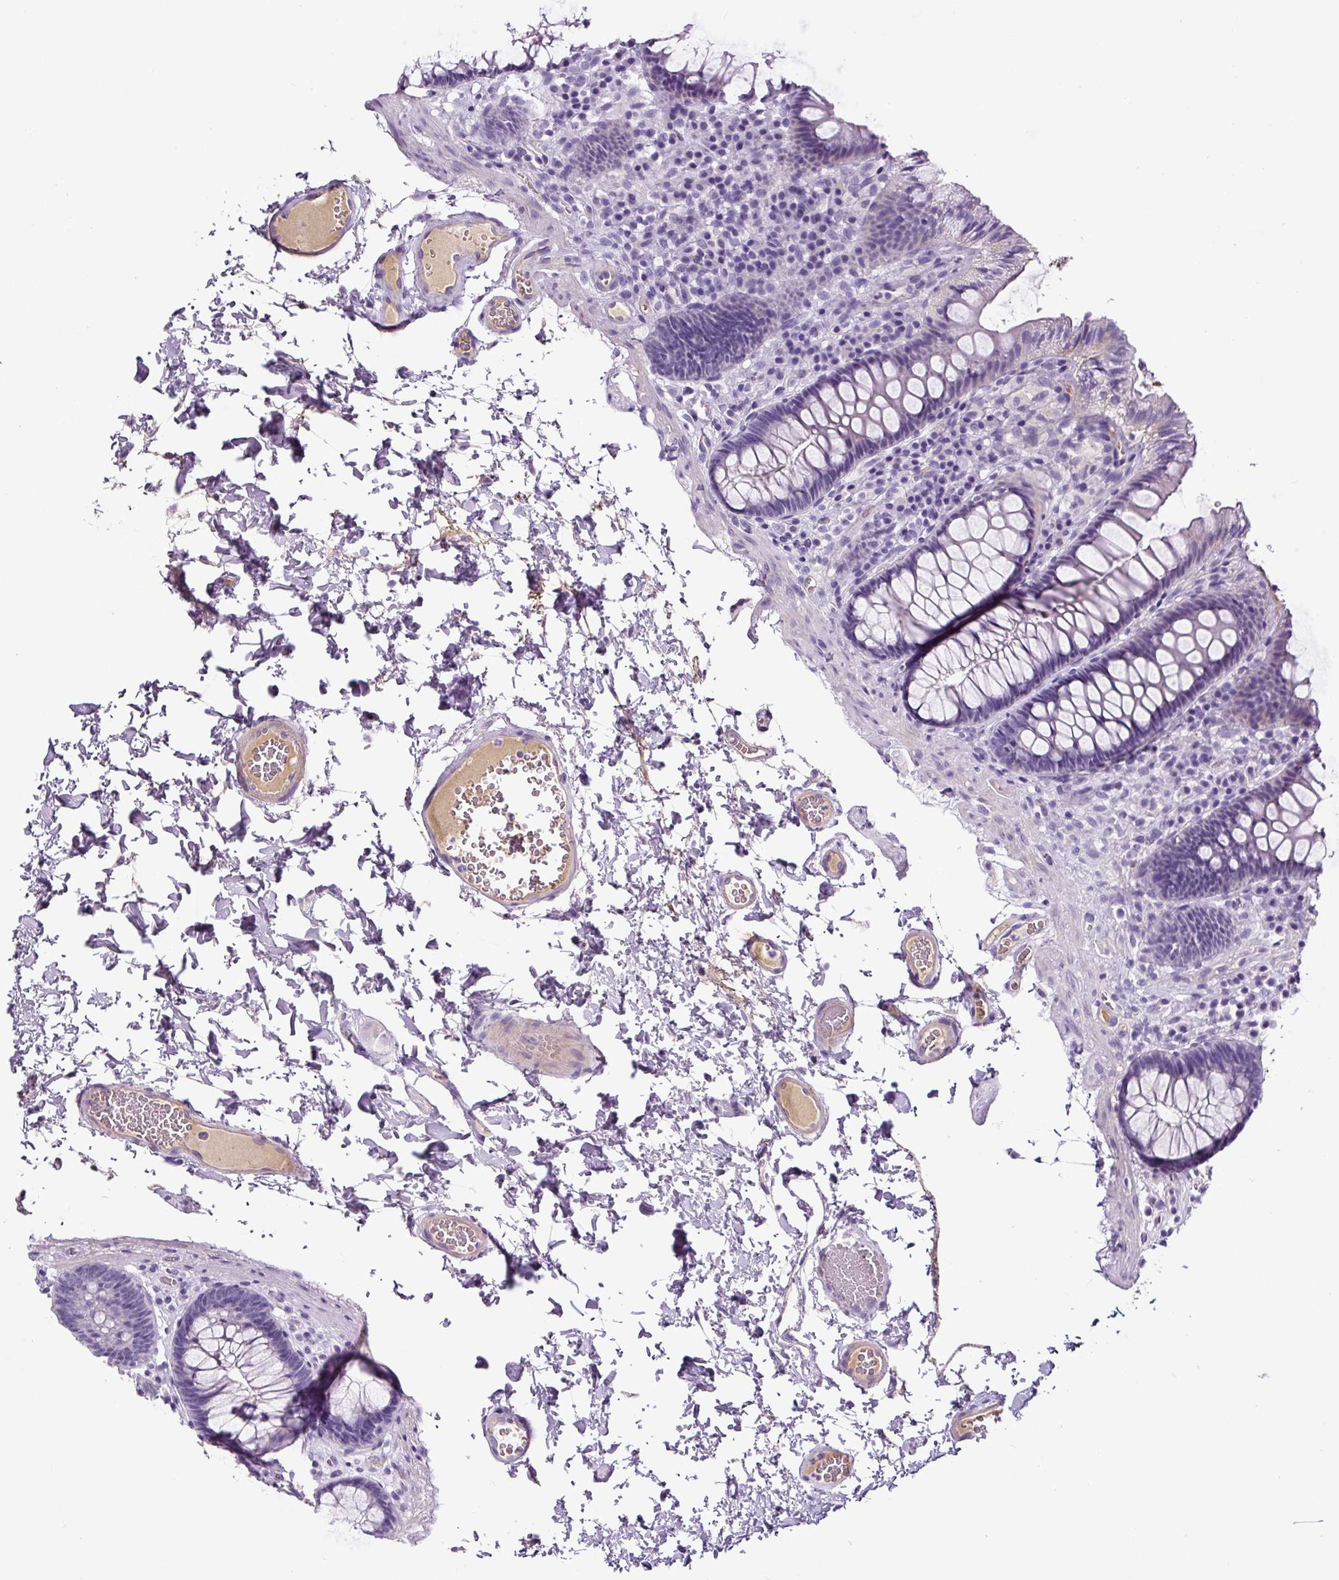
{"staining": {"intensity": "weak", "quantity": "<25%", "location": "cytoplasmic/membranous"}, "tissue": "colon", "cell_type": "Endothelial cells", "image_type": "normal", "snomed": [{"axis": "morphology", "description": "Normal tissue, NOS"}, {"axis": "topography", "description": "Colon"}, {"axis": "topography", "description": "Peripheral nerve tissue"}], "caption": "This photomicrograph is of normal colon stained with immunohistochemistry (IHC) to label a protein in brown with the nuclei are counter-stained blue. There is no positivity in endothelial cells. Brightfield microscopy of IHC stained with DAB (3,3'-diaminobenzidine) (brown) and hematoxylin (blue), captured at high magnification.", "gene": "OR14A2", "patient": {"sex": "male", "age": 84}}